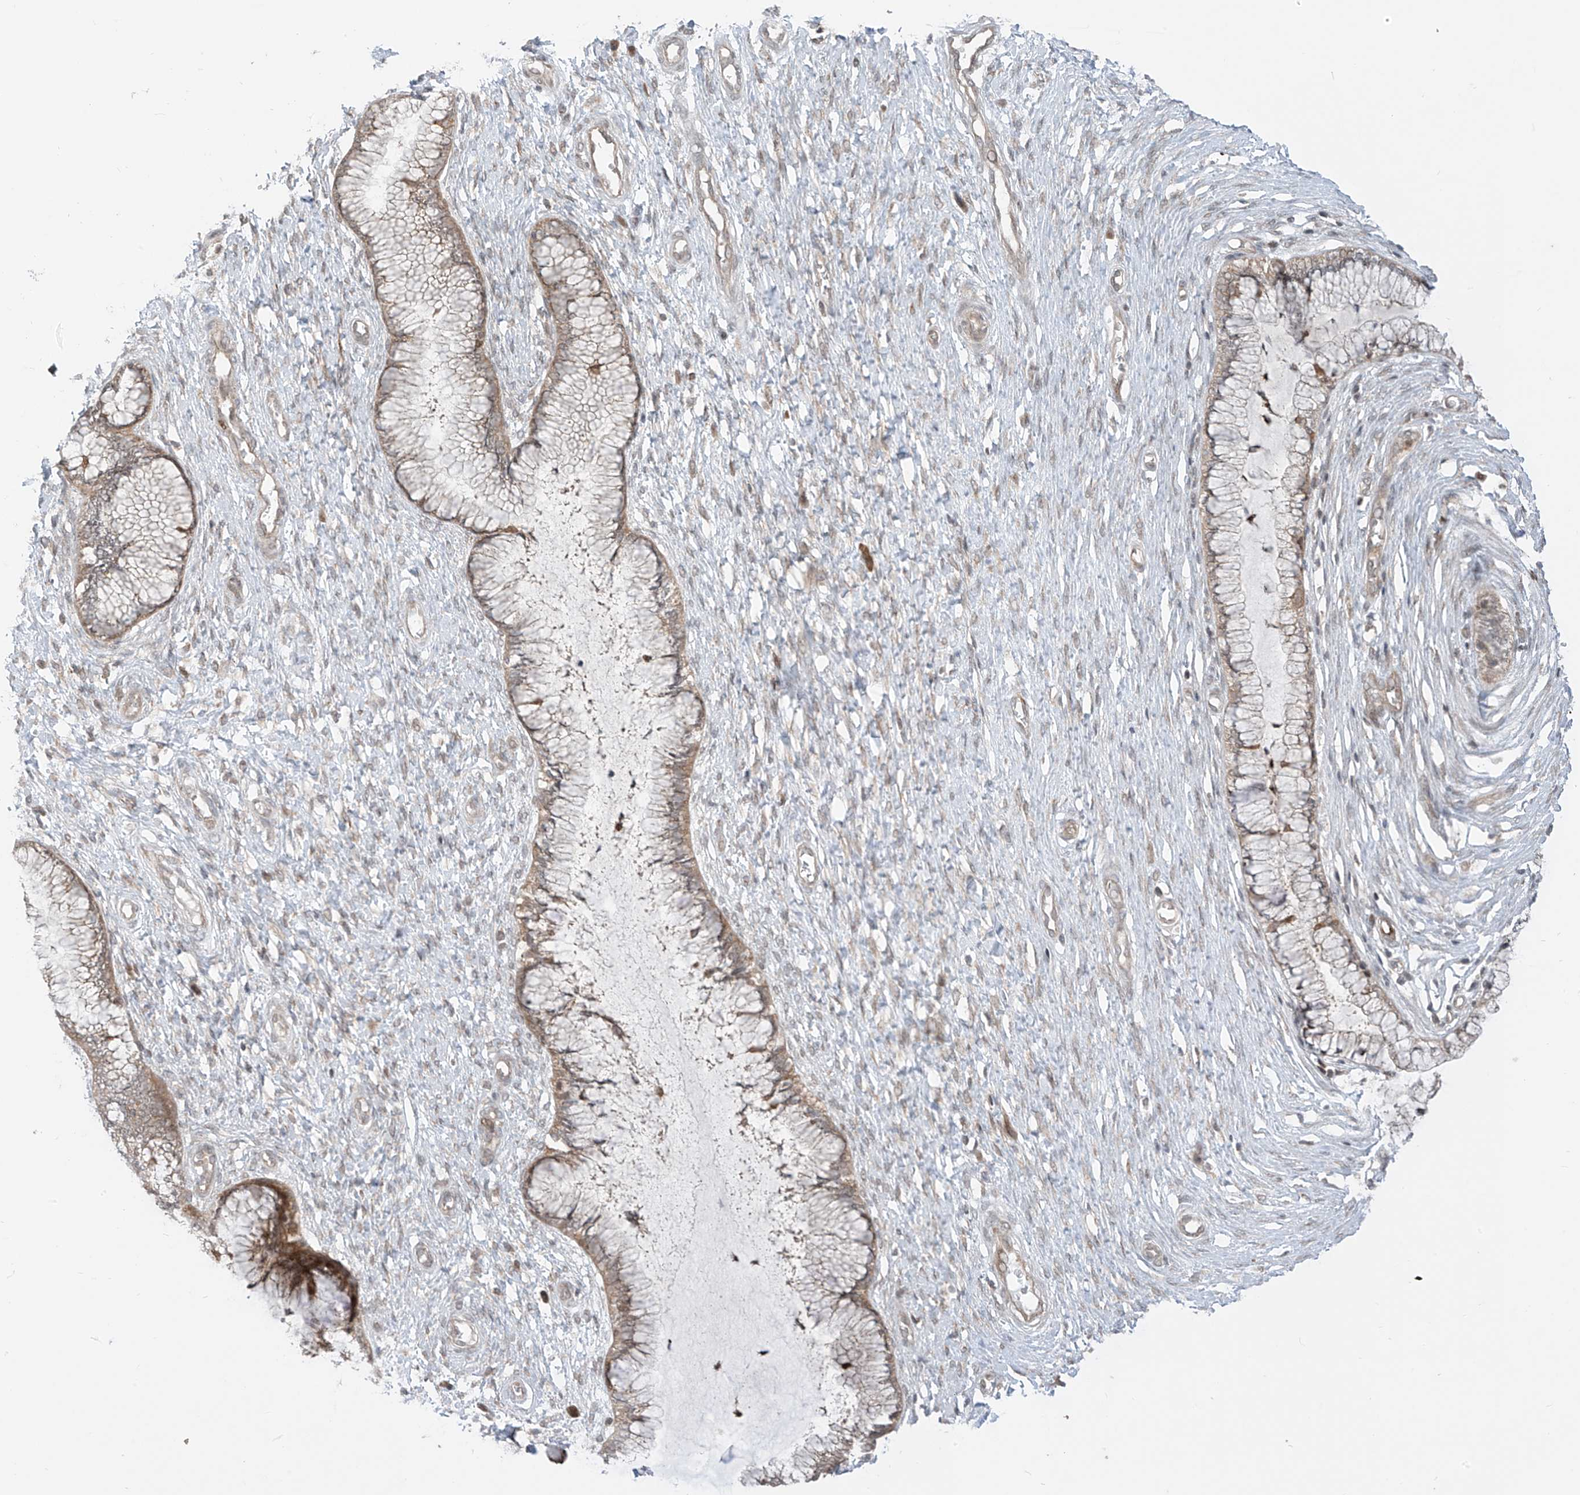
{"staining": {"intensity": "moderate", "quantity": "25%-75%", "location": "cytoplasmic/membranous"}, "tissue": "cervix", "cell_type": "Glandular cells", "image_type": "normal", "snomed": [{"axis": "morphology", "description": "Normal tissue, NOS"}, {"axis": "topography", "description": "Cervix"}], "caption": "Glandular cells display moderate cytoplasmic/membranous expression in about 25%-75% of cells in benign cervix. Using DAB (brown) and hematoxylin (blue) stains, captured at high magnification using brightfield microscopy.", "gene": "PDE11A", "patient": {"sex": "female", "age": 55}}